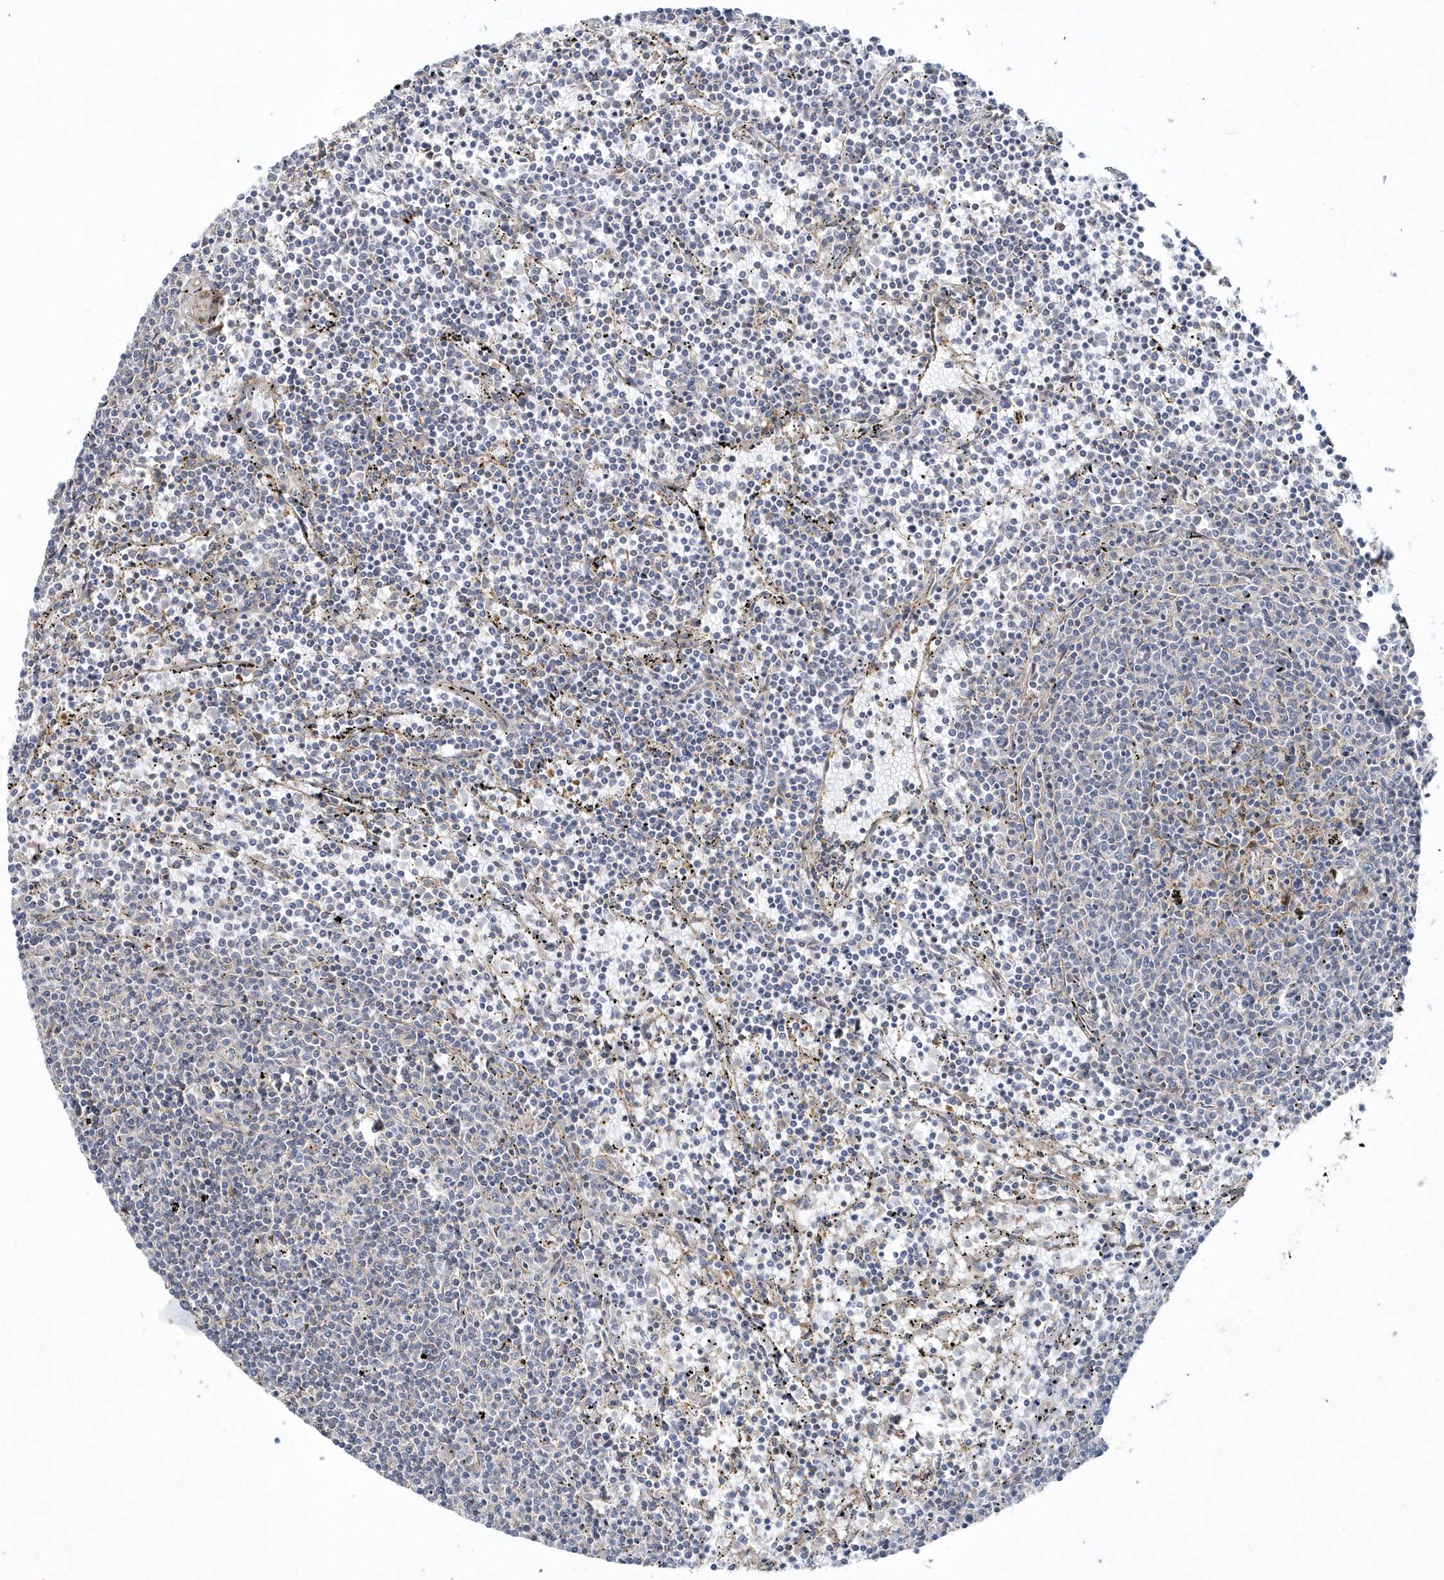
{"staining": {"intensity": "negative", "quantity": "none", "location": "none"}, "tissue": "lymphoma", "cell_type": "Tumor cells", "image_type": "cancer", "snomed": [{"axis": "morphology", "description": "Malignant lymphoma, non-Hodgkin's type, Low grade"}, {"axis": "topography", "description": "Spleen"}], "caption": "Lymphoma was stained to show a protein in brown. There is no significant expression in tumor cells.", "gene": "LEXM", "patient": {"sex": "female", "age": 50}}